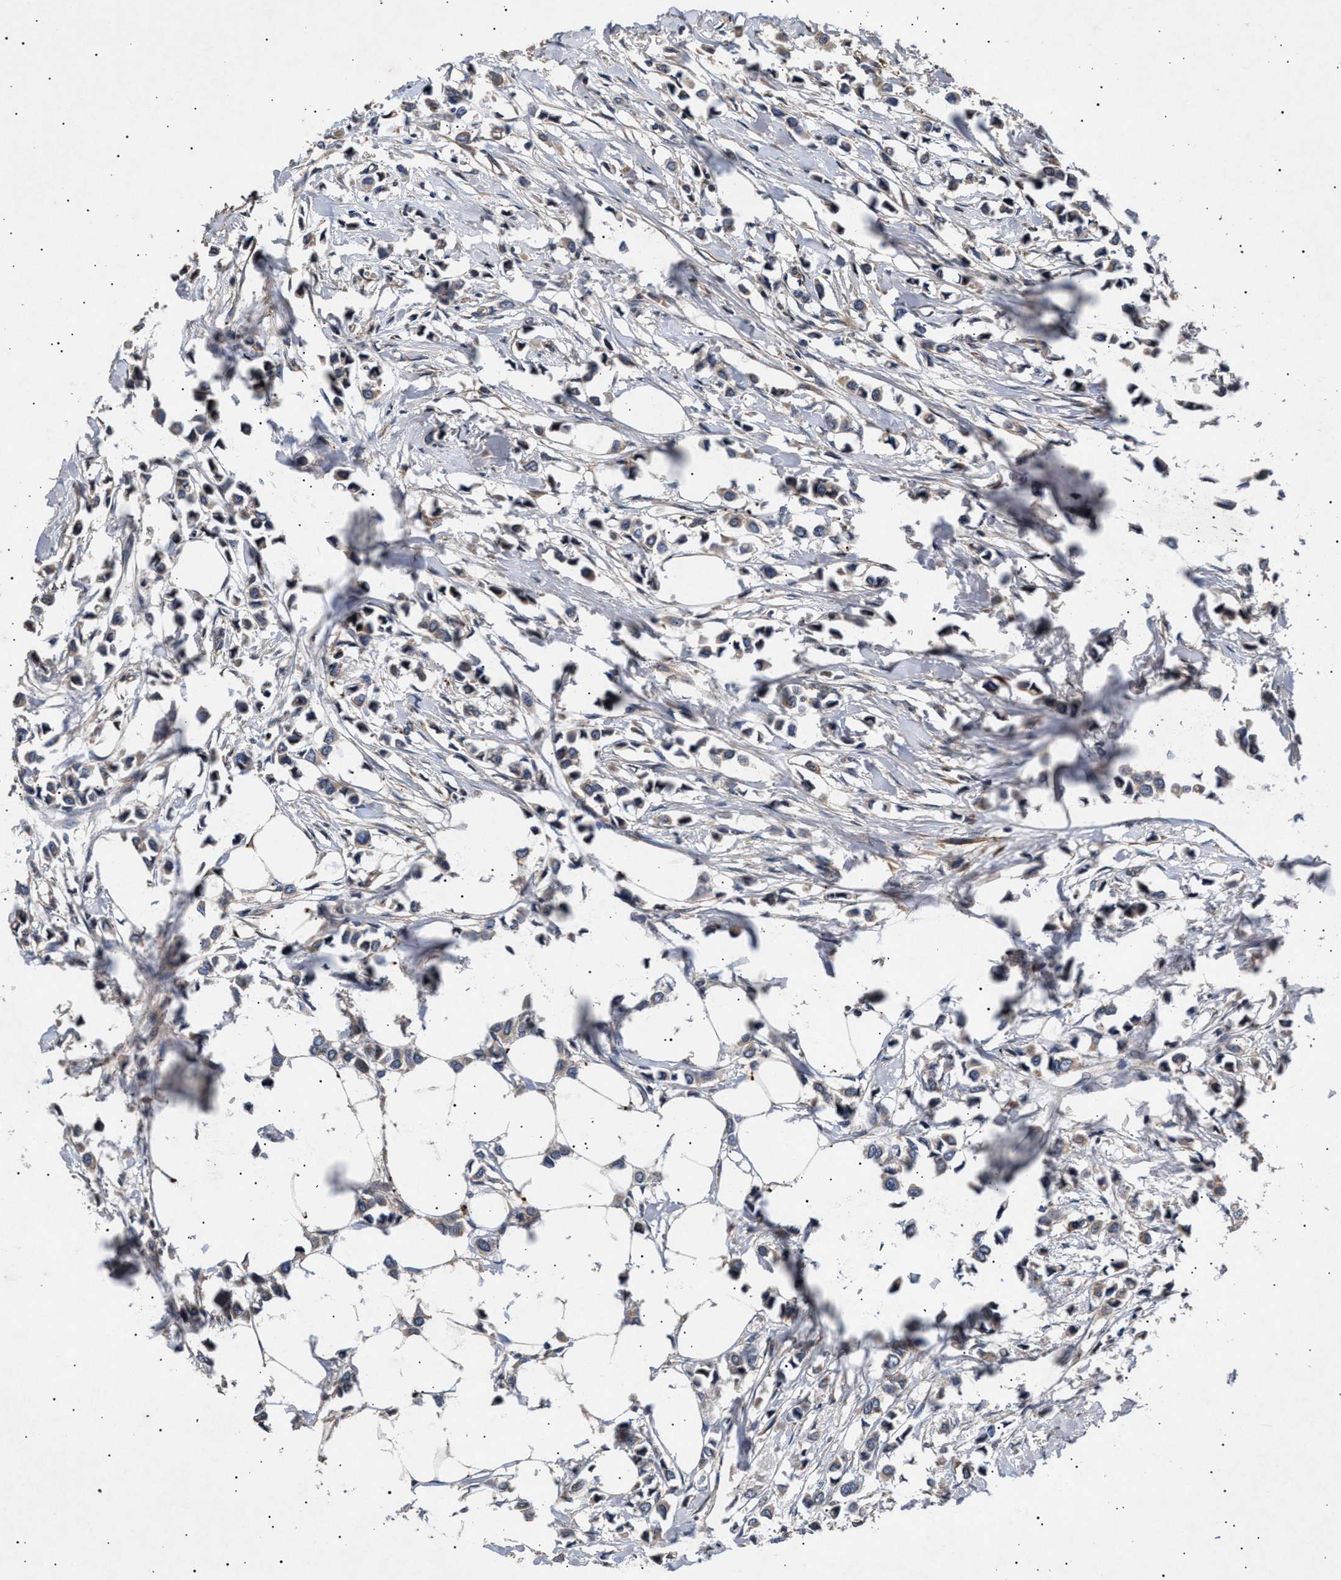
{"staining": {"intensity": "weak", "quantity": "25%-75%", "location": "cytoplasmic/membranous"}, "tissue": "breast cancer", "cell_type": "Tumor cells", "image_type": "cancer", "snomed": [{"axis": "morphology", "description": "Lobular carcinoma"}, {"axis": "topography", "description": "Breast"}], "caption": "Breast cancer stained with a brown dye shows weak cytoplasmic/membranous positive expression in approximately 25%-75% of tumor cells.", "gene": "ITGB5", "patient": {"sex": "female", "age": 51}}